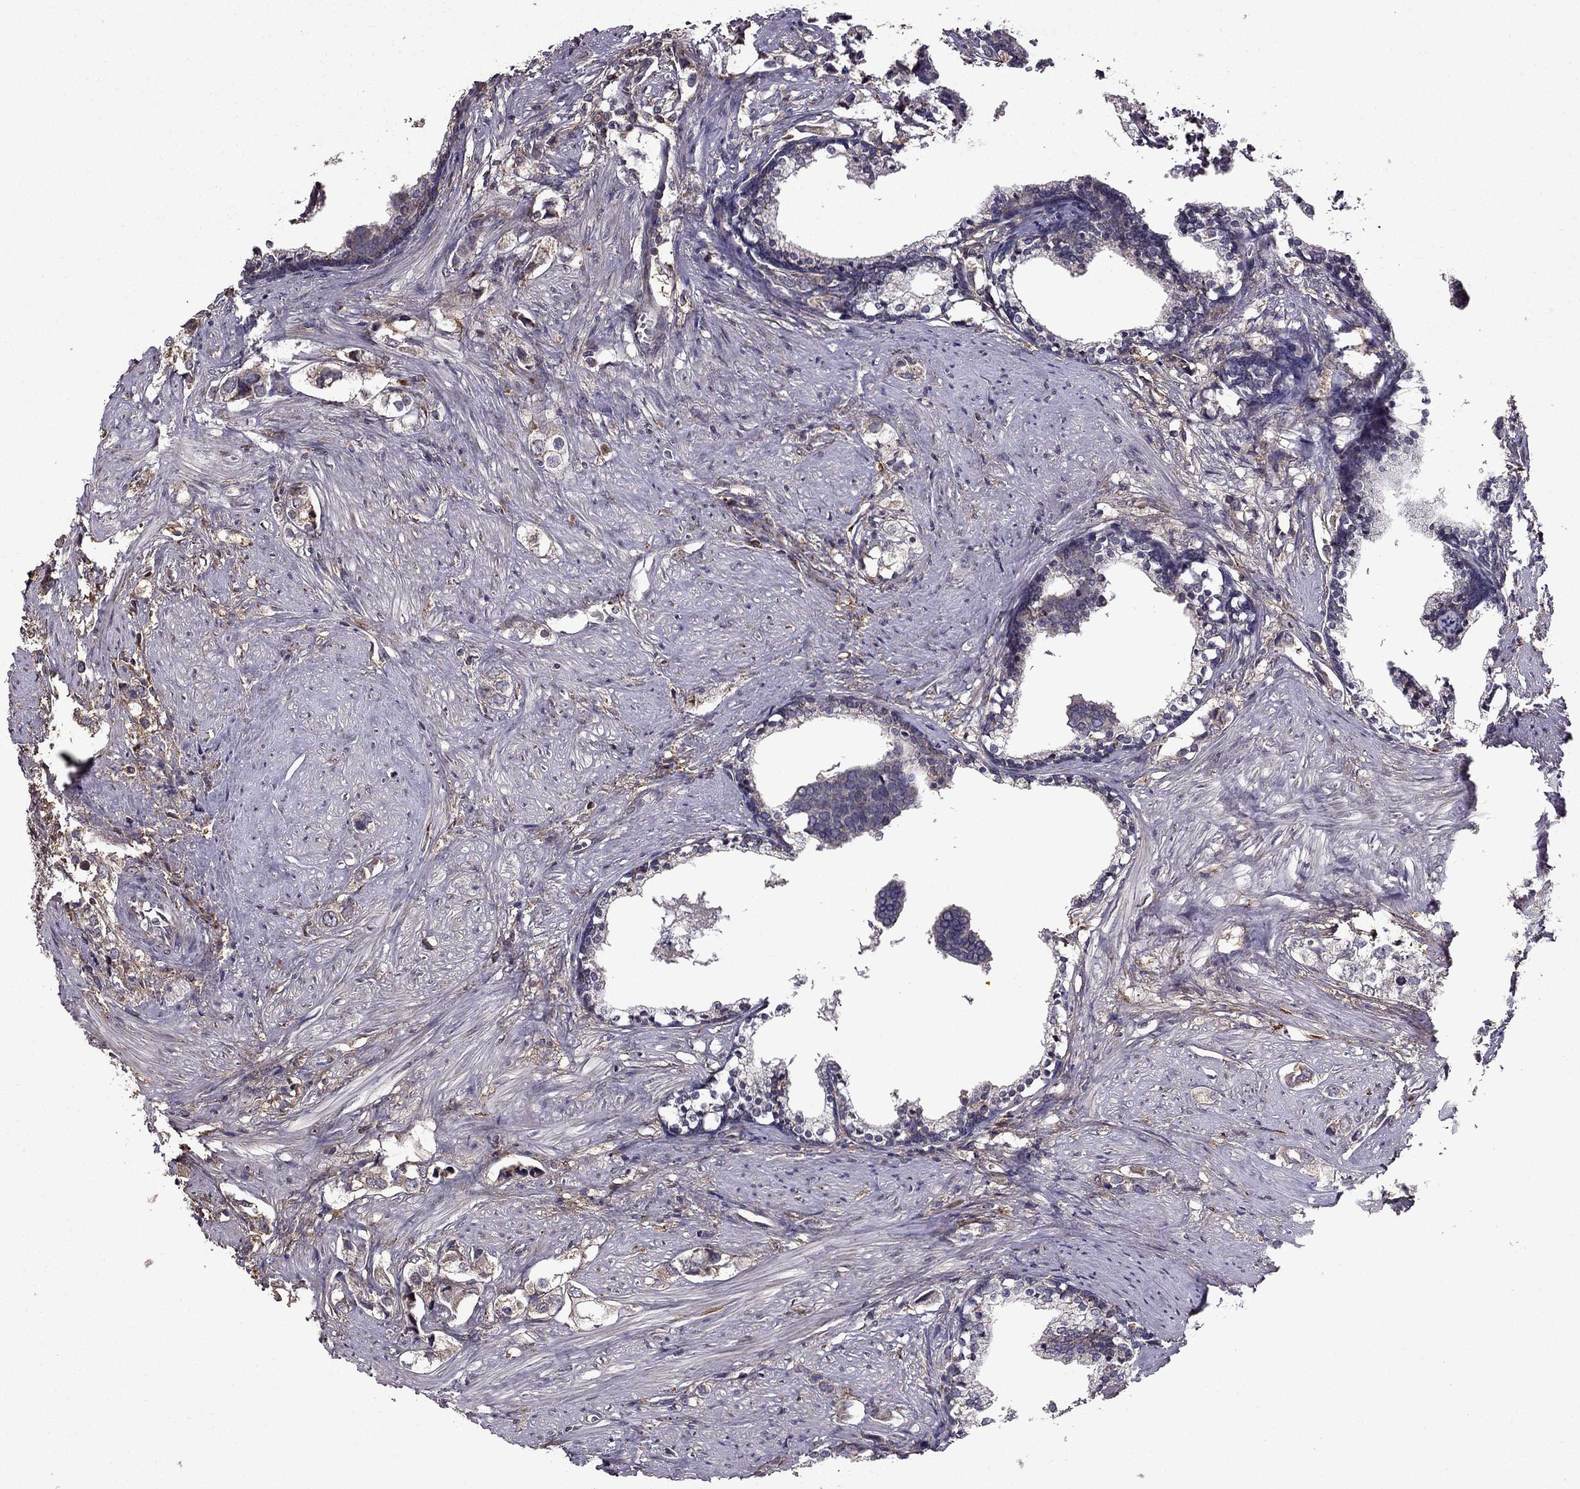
{"staining": {"intensity": "negative", "quantity": "none", "location": "none"}, "tissue": "prostate cancer", "cell_type": "Tumor cells", "image_type": "cancer", "snomed": [{"axis": "morphology", "description": "Adenocarcinoma, NOS"}, {"axis": "topography", "description": "Prostate and seminal vesicle, NOS"}], "caption": "An image of human prostate adenocarcinoma is negative for staining in tumor cells.", "gene": "IKBIP", "patient": {"sex": "male", "age": 63}}